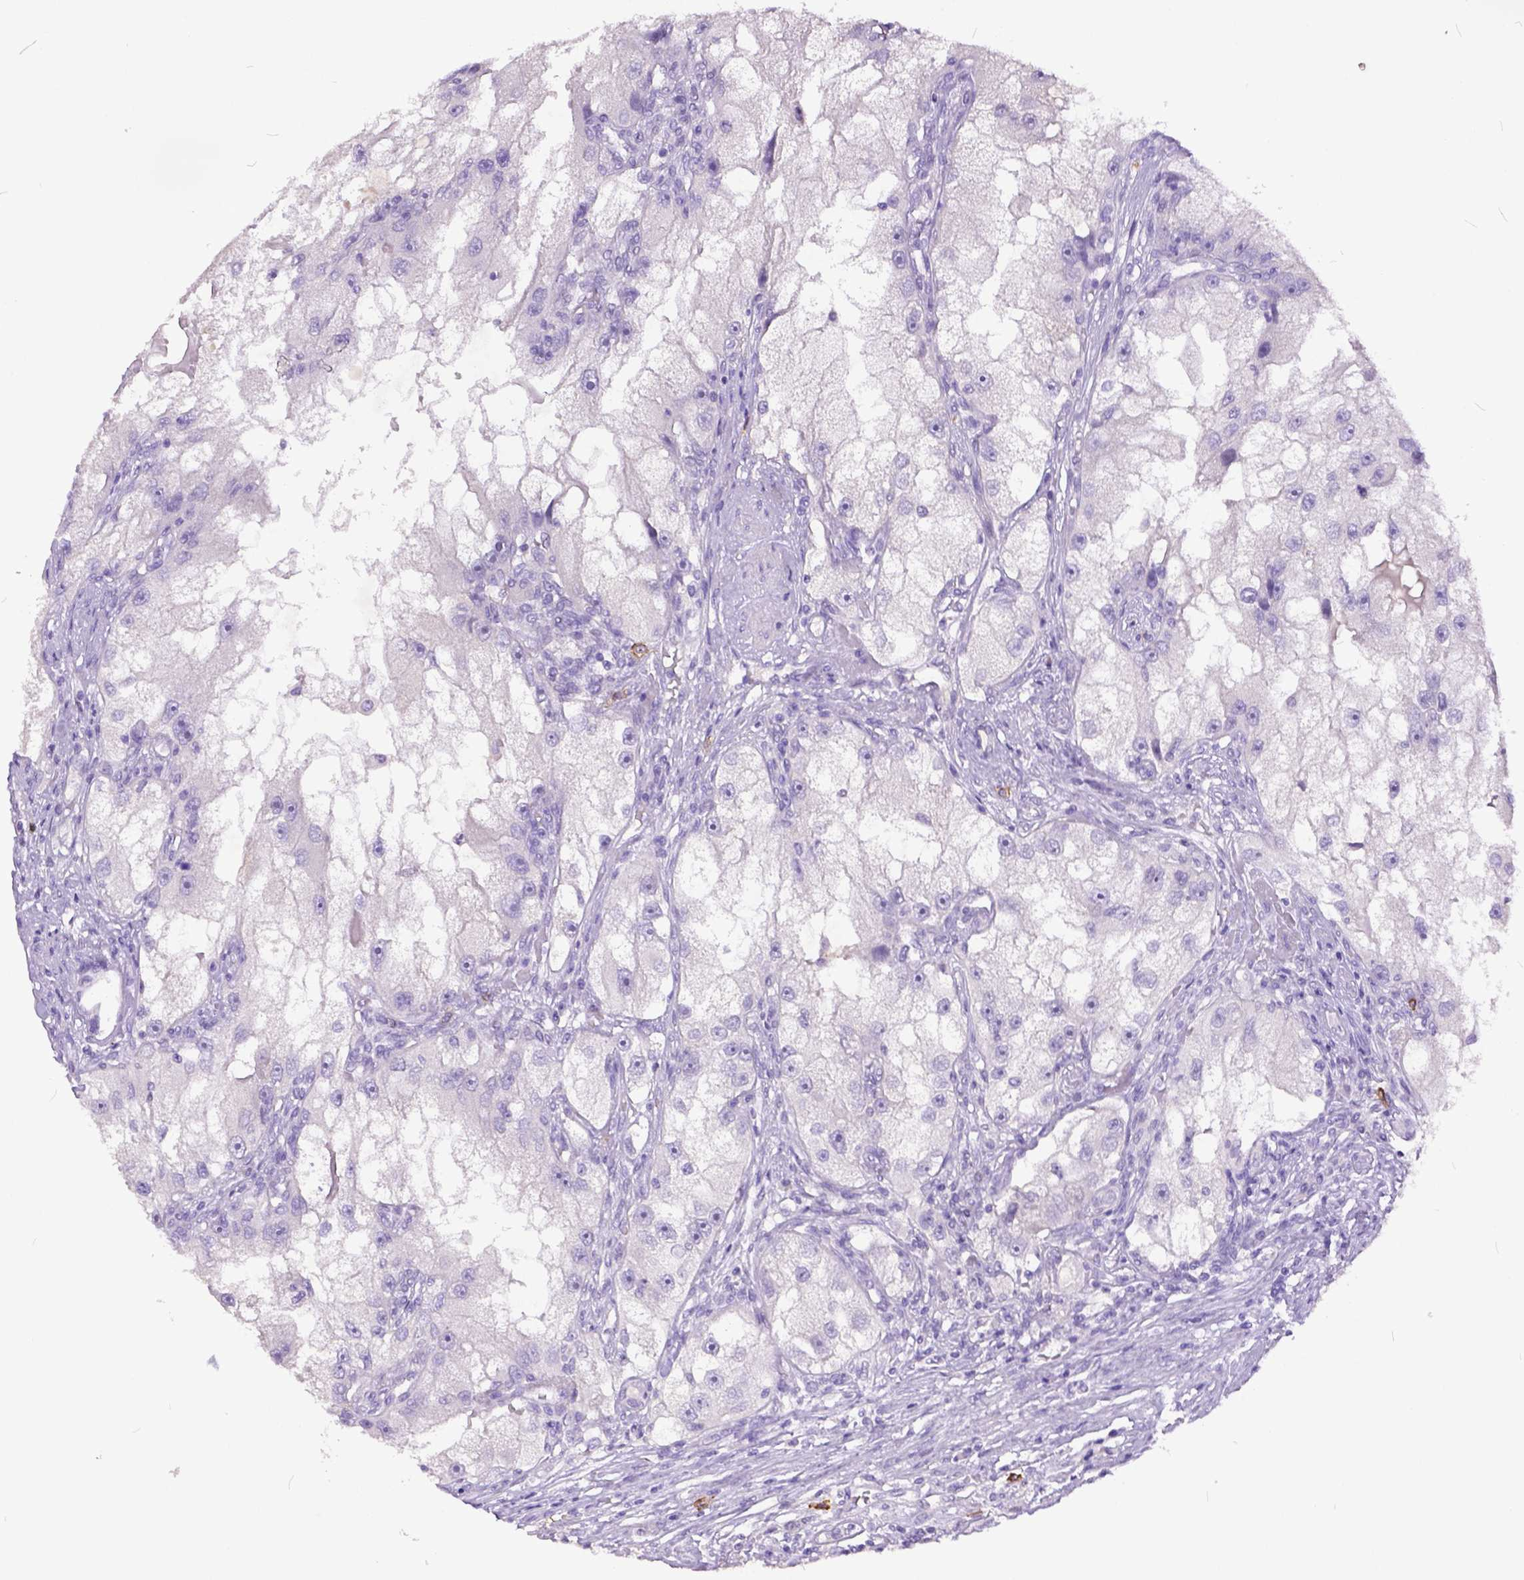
{"staining": {"intensity": "negative", "quantity": "none", "location": "none"}, "tissue": "renal cancer", "cell_type": "Tumor cells", "image_type": "cancer", "snomed": [{"axis": "morphology", "description": "Adenocarcinoma, NOS"}, {"axis": "topography", "description": "Kidney"}], "caption": "IHC histopathology image of renal adenocarcinoma stained for a protein (brown), which exhibits no positivity in tumor cells. (IHC, brightfield microscopy, high magnification).", "gene": "KIT", "patient": {"sex": "male", "age": 63}}